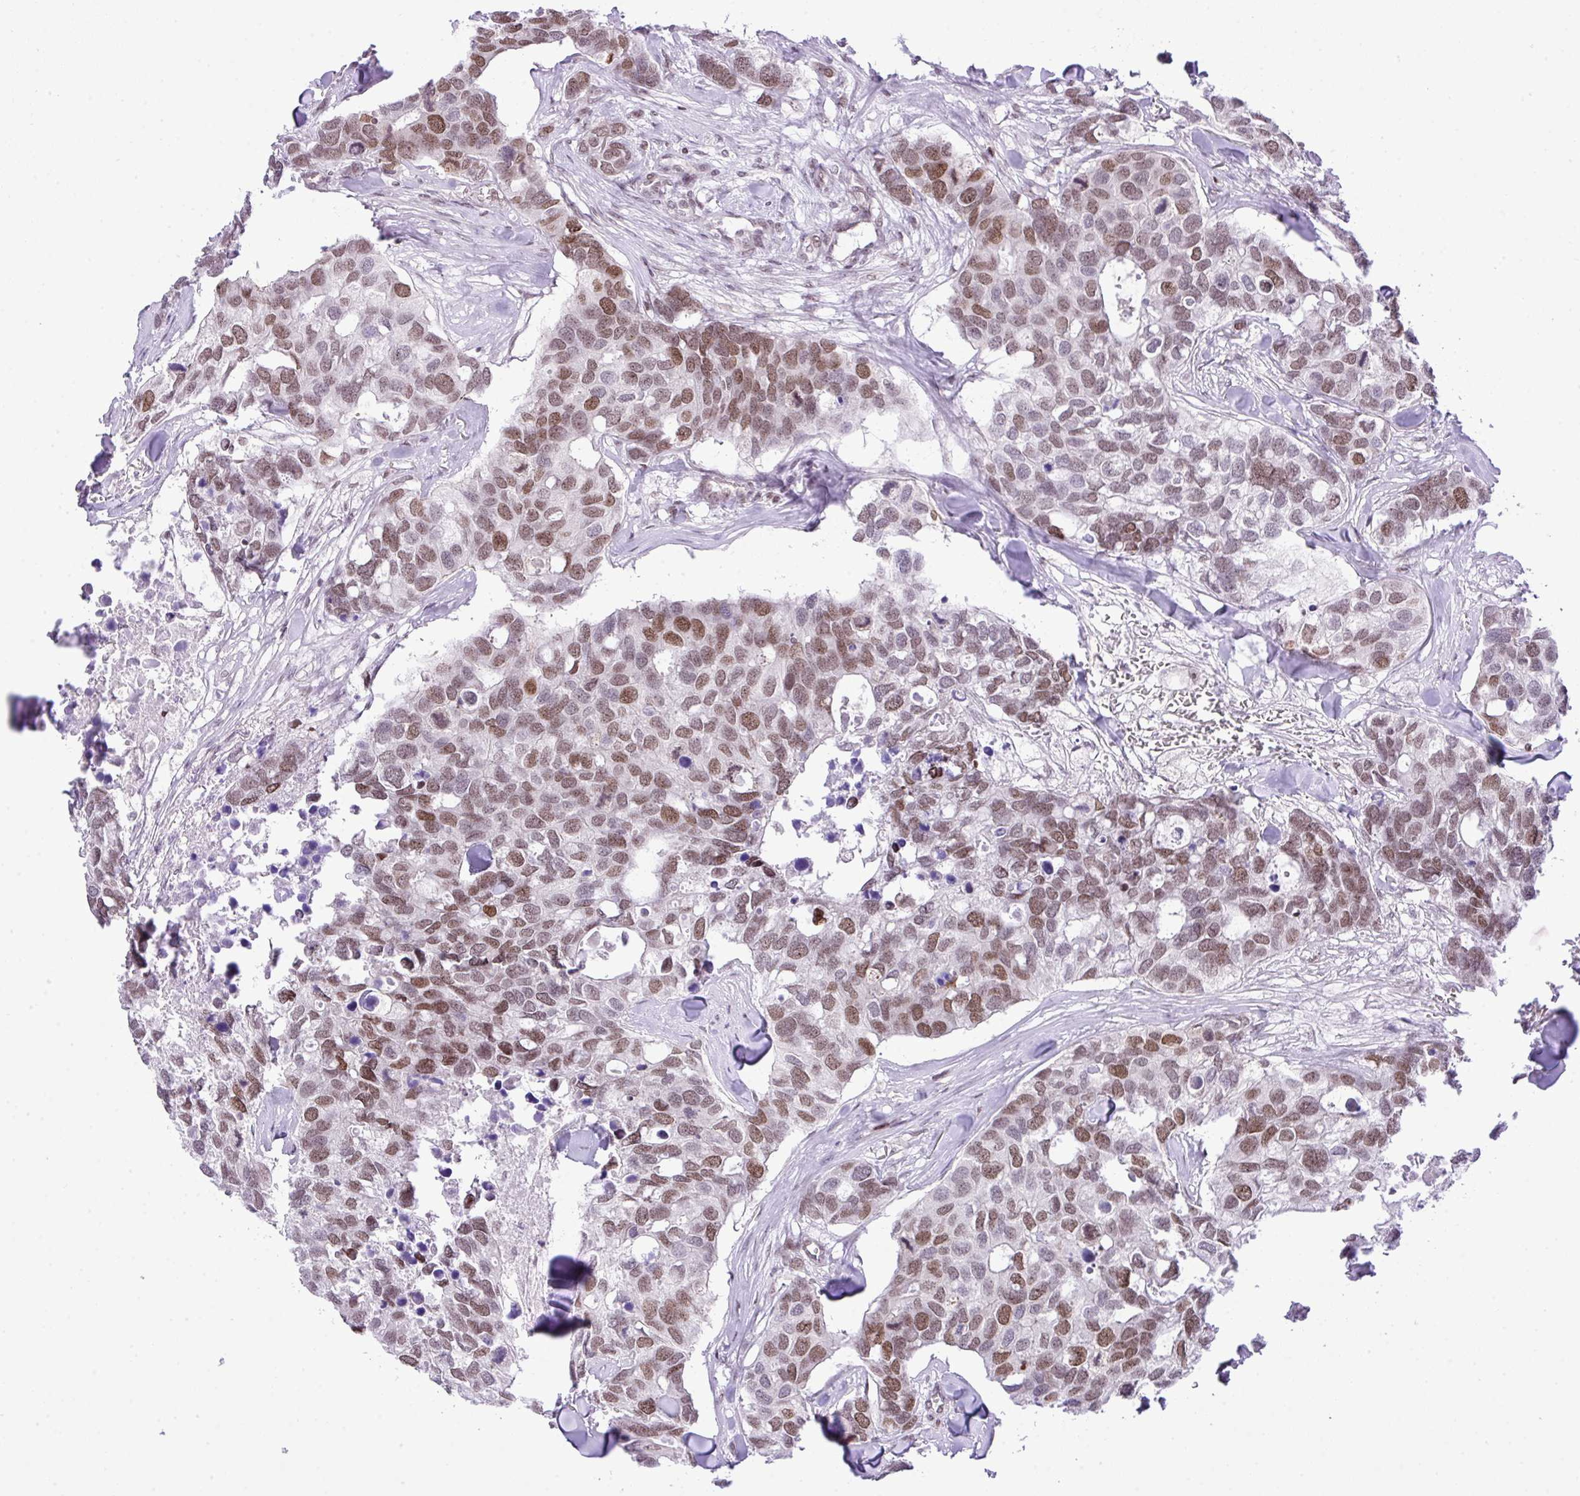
{"staining": {"intensity": "moderate", "quantity": ">75%", "location": "nuclear"}, "tissue": "breast cancer", "cell_type": "Tumor cells", "image_type": "cancer", "snomed": [{"axis": "morphology", "description": "Duct carcinoma"}, {"axis": "topography", "description": "Breast"}], "caption": "The image exhibits immunohistochemical staining of intraductal carcinoma (breast). There is moderate nuclear positivity is seen in about >75% of tumor cells.", "gene": "CCDC137", "patient": {"sex": "female", "age": 83}}